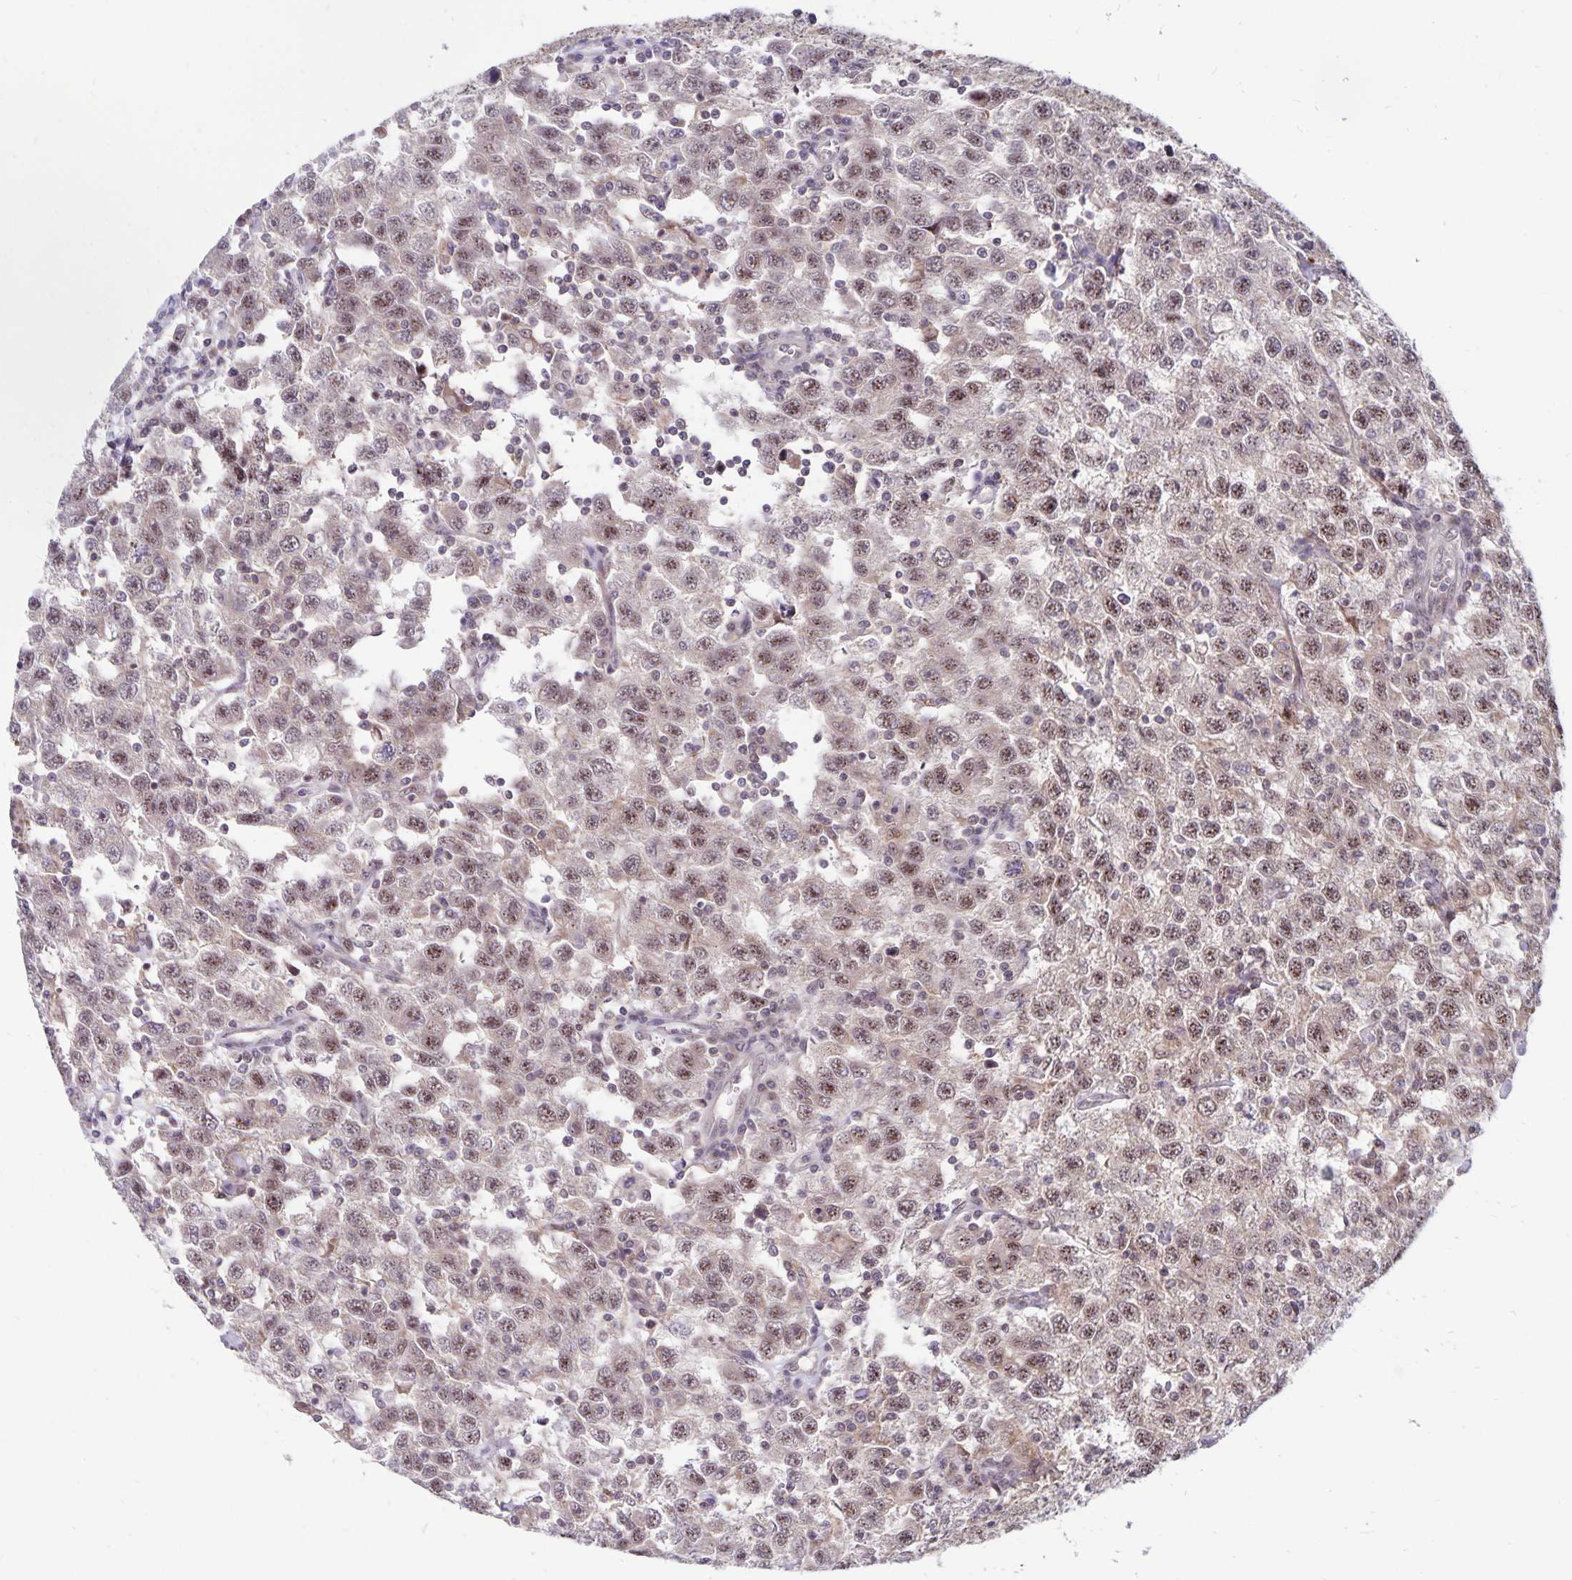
{"staining": {"intensity": "weak", "quantity": ">75%", "location": "nuclear"}, "tissue": "testis cancer", "cell_type": "Tumor cells", "image_type": "cancer", "snomed": [{"axis": "morphology", "description": "Seminoma, NOS"}, {"axis": "topography", "description": "Testis"}], "caption": "Immunohistochemistry of seminoma (testis) displays low levels of weak nuclear staining in about >75% of tumor cells. Nuclei are stained in blue.", "gene": "EXOC6B", "patient": {"sex": "male", "age": 41}}